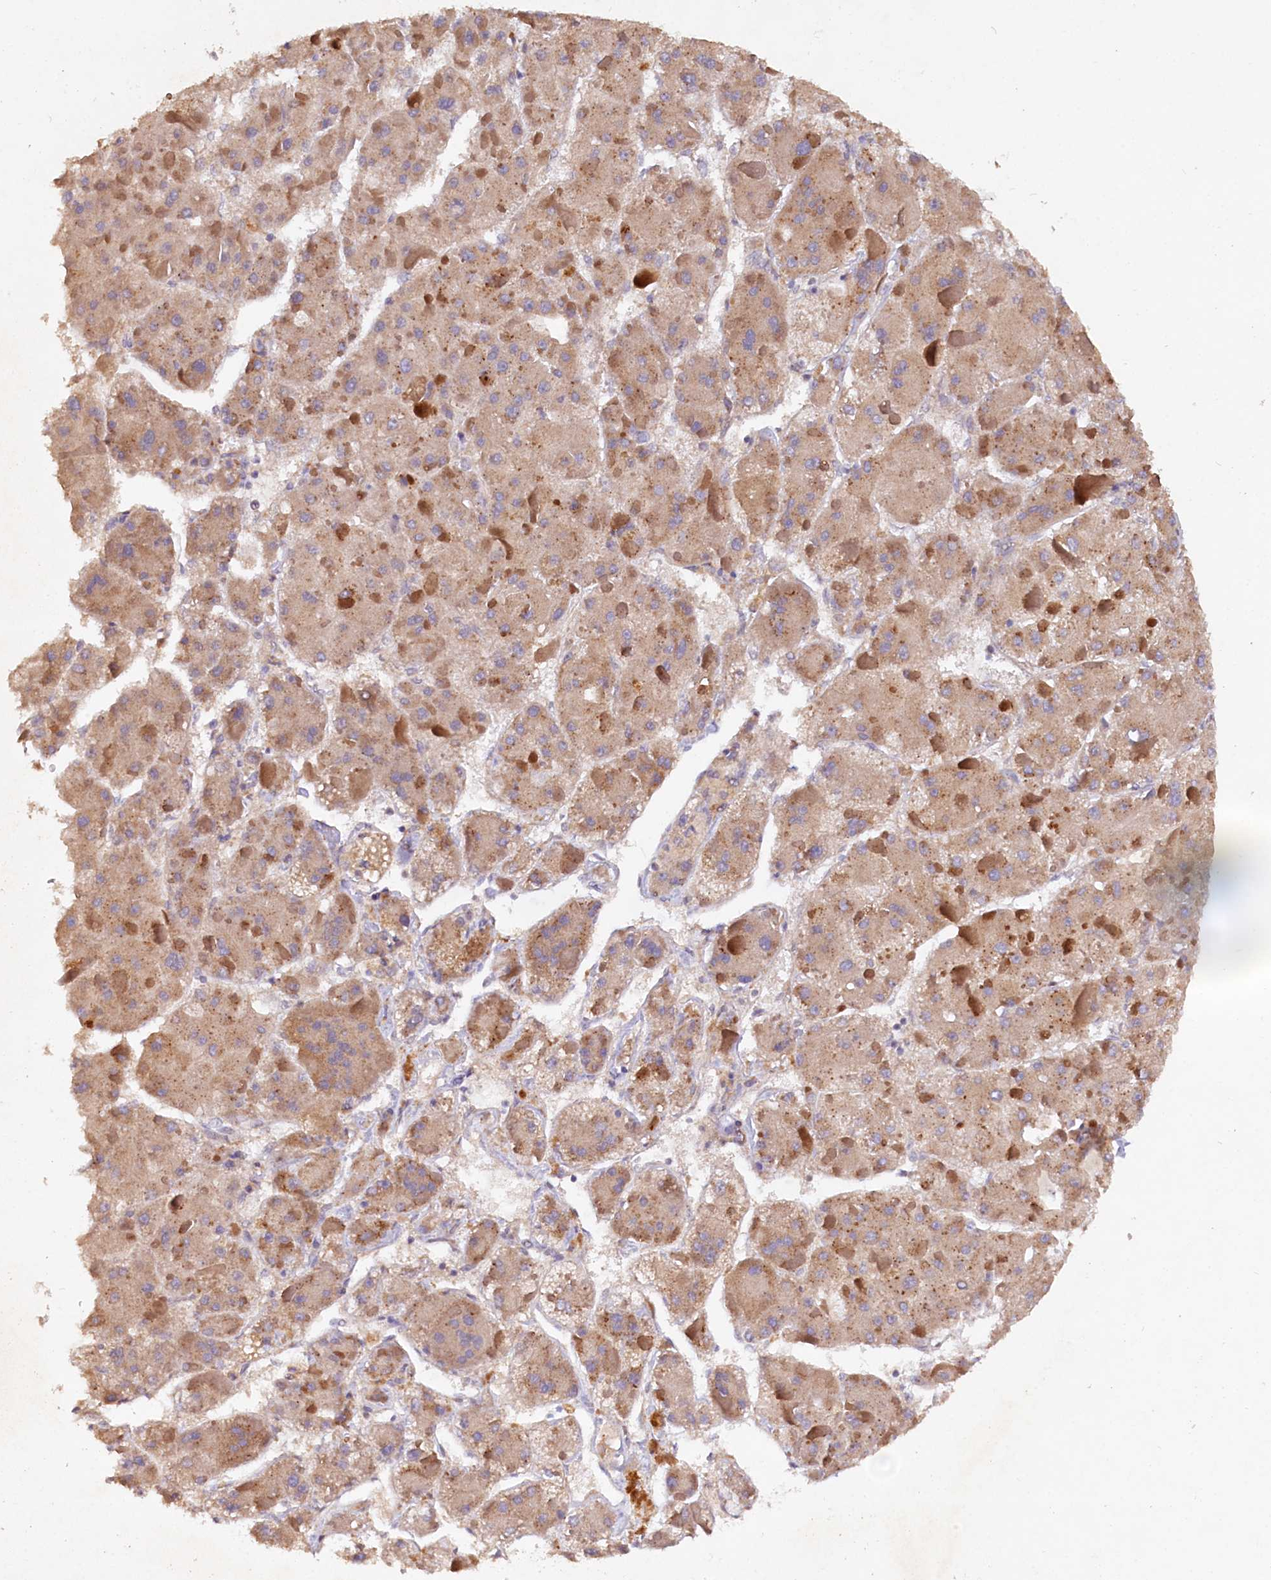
{"staining": {"intensity": "weak", "quantity": ">75%", "location": "cytoplasmic/membranous"}, "tissue": "liver cancer", "cell_type": "Tumor cells", "image_type": "cancer", "snomed": [{"axis": "morphology", "description": "Carcinoma, Hepatocellular, NOS"}, {"axis": "topography", "description": "Liver"}], "caption": "This micrograph shows immunohistochemistry staining of hepatocellular carcinoma (liver), with low weak cytoplasmic/membranous expression in about >75% of tumor cells.", "gene": "ETFBKMT", "patient": {"sex": "female", "age": 73}}